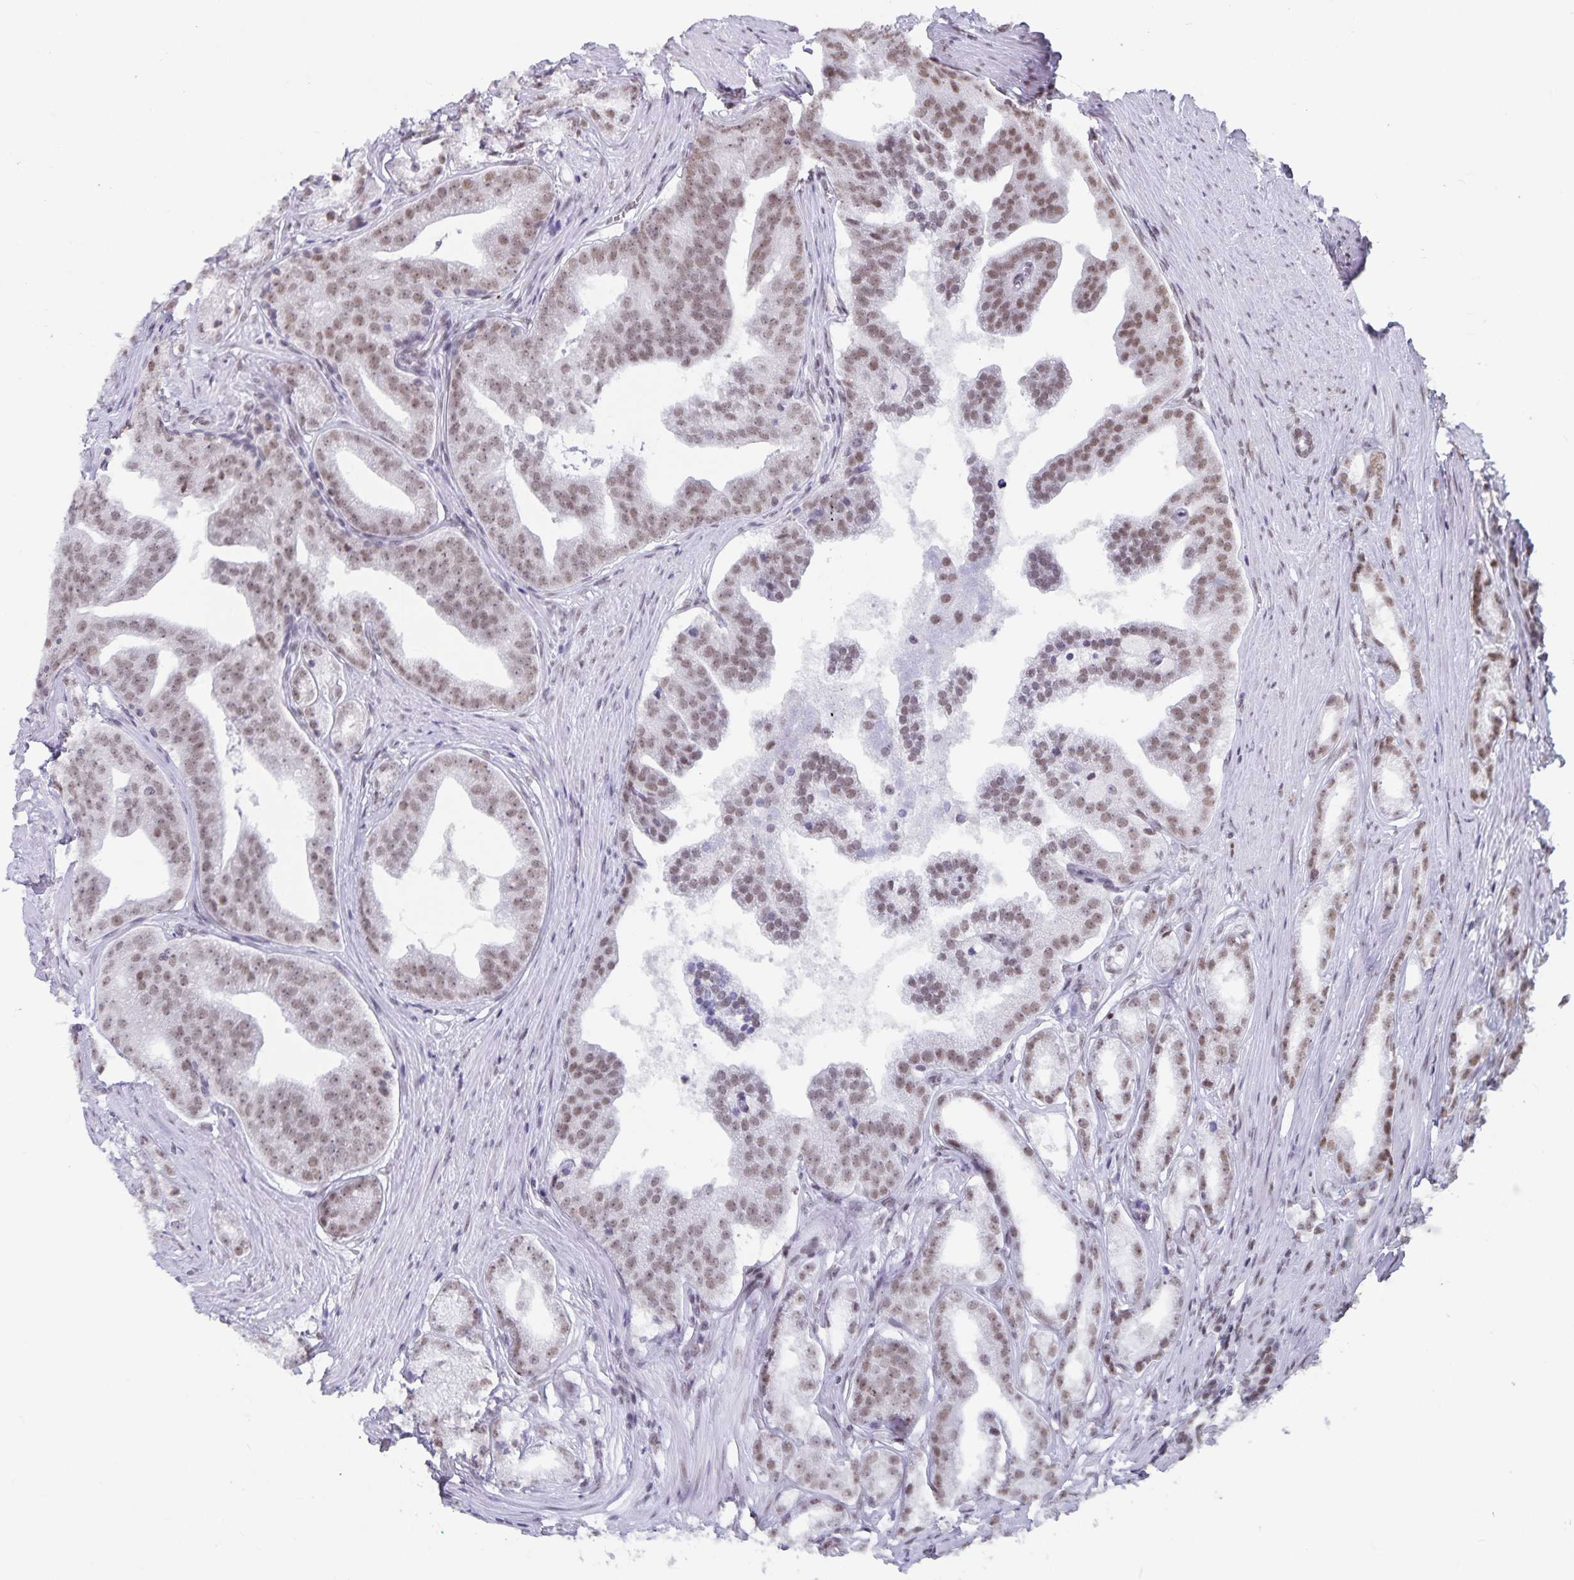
{"staining": {"intensity": "weak", "quantity": ">75%", "location": "nuclear"}, "tissue": "prostate cancer", "cell_type": "Tumor cells", "image_type": "cancer", "snomed": [{"axis": "morphology", "description": "Adenocarcinoma, Low grade"}, {"axis": "topography", "description": "Prostate"}], "caption": "Brown immunohistochemical staining in human prostate adenocarcinoma (low-grade) displays weak nuclear expression in about >75% of tumor cells.", "gene": "PBX2", "patient": {"sex": "male", "age": 65}}